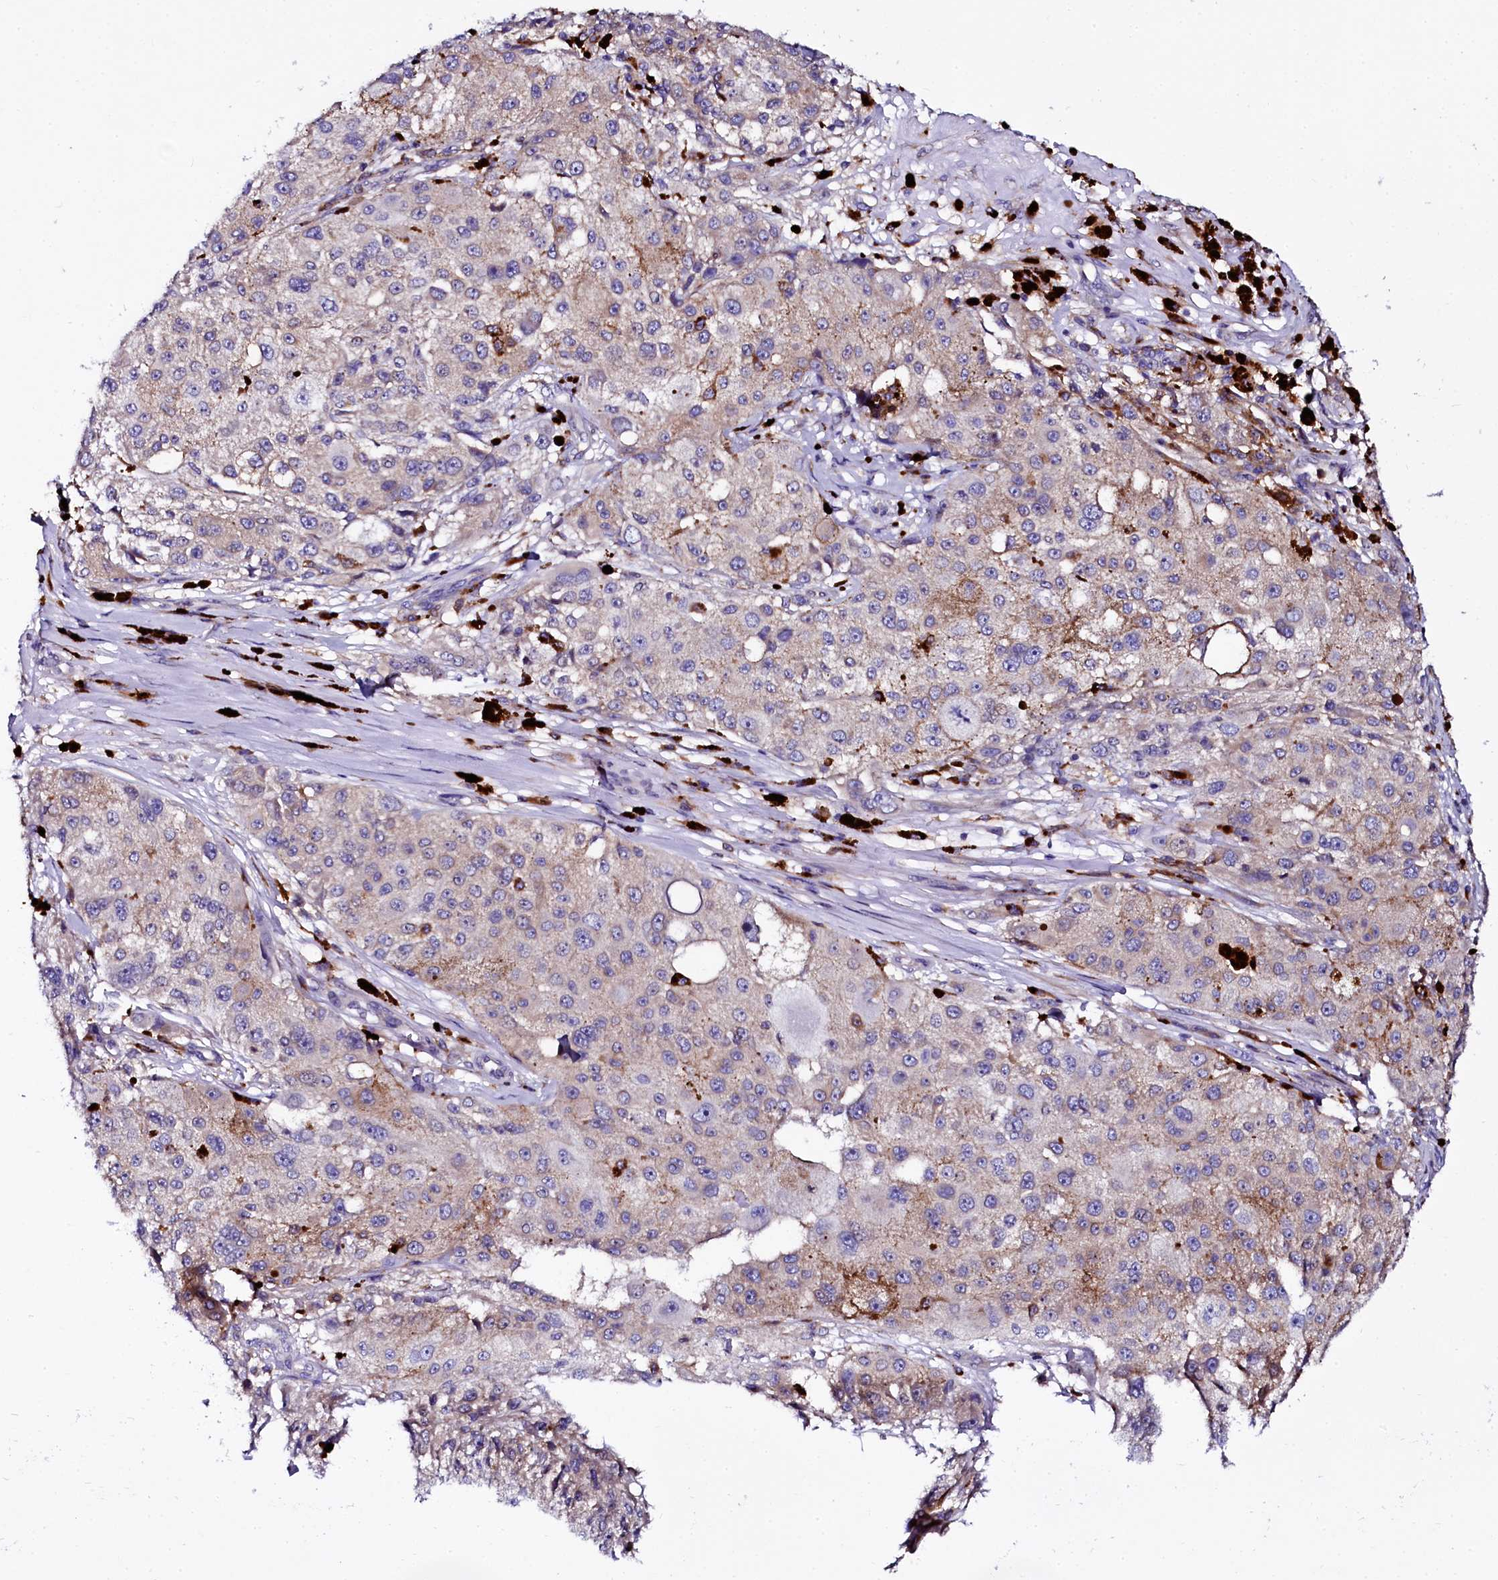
{"staining": {"intensity": "weak", "quantity": "<25%", "location": "cytoplasmic/membranous"}, "tissue": "melanoma", "cell_type": "Tumor cells", "image_type": "cancer", "snomed": [{"axis": "morphology", "description": "Necrosis, NOS"}, {"axis": "morphology", "description": "Malignant melanoma, NOS"}, {"axis": "topography", "description": "Skin"}], "caption": "IHC micrograph of human melanoma stained for a protein (brown), which demonstrates no positivity in tumor cells. (Immunohistochemistry, brightfield microscopy, high magnification).", "gene": "OTOL1", "patient": {"sex": "female", "age": 87}}